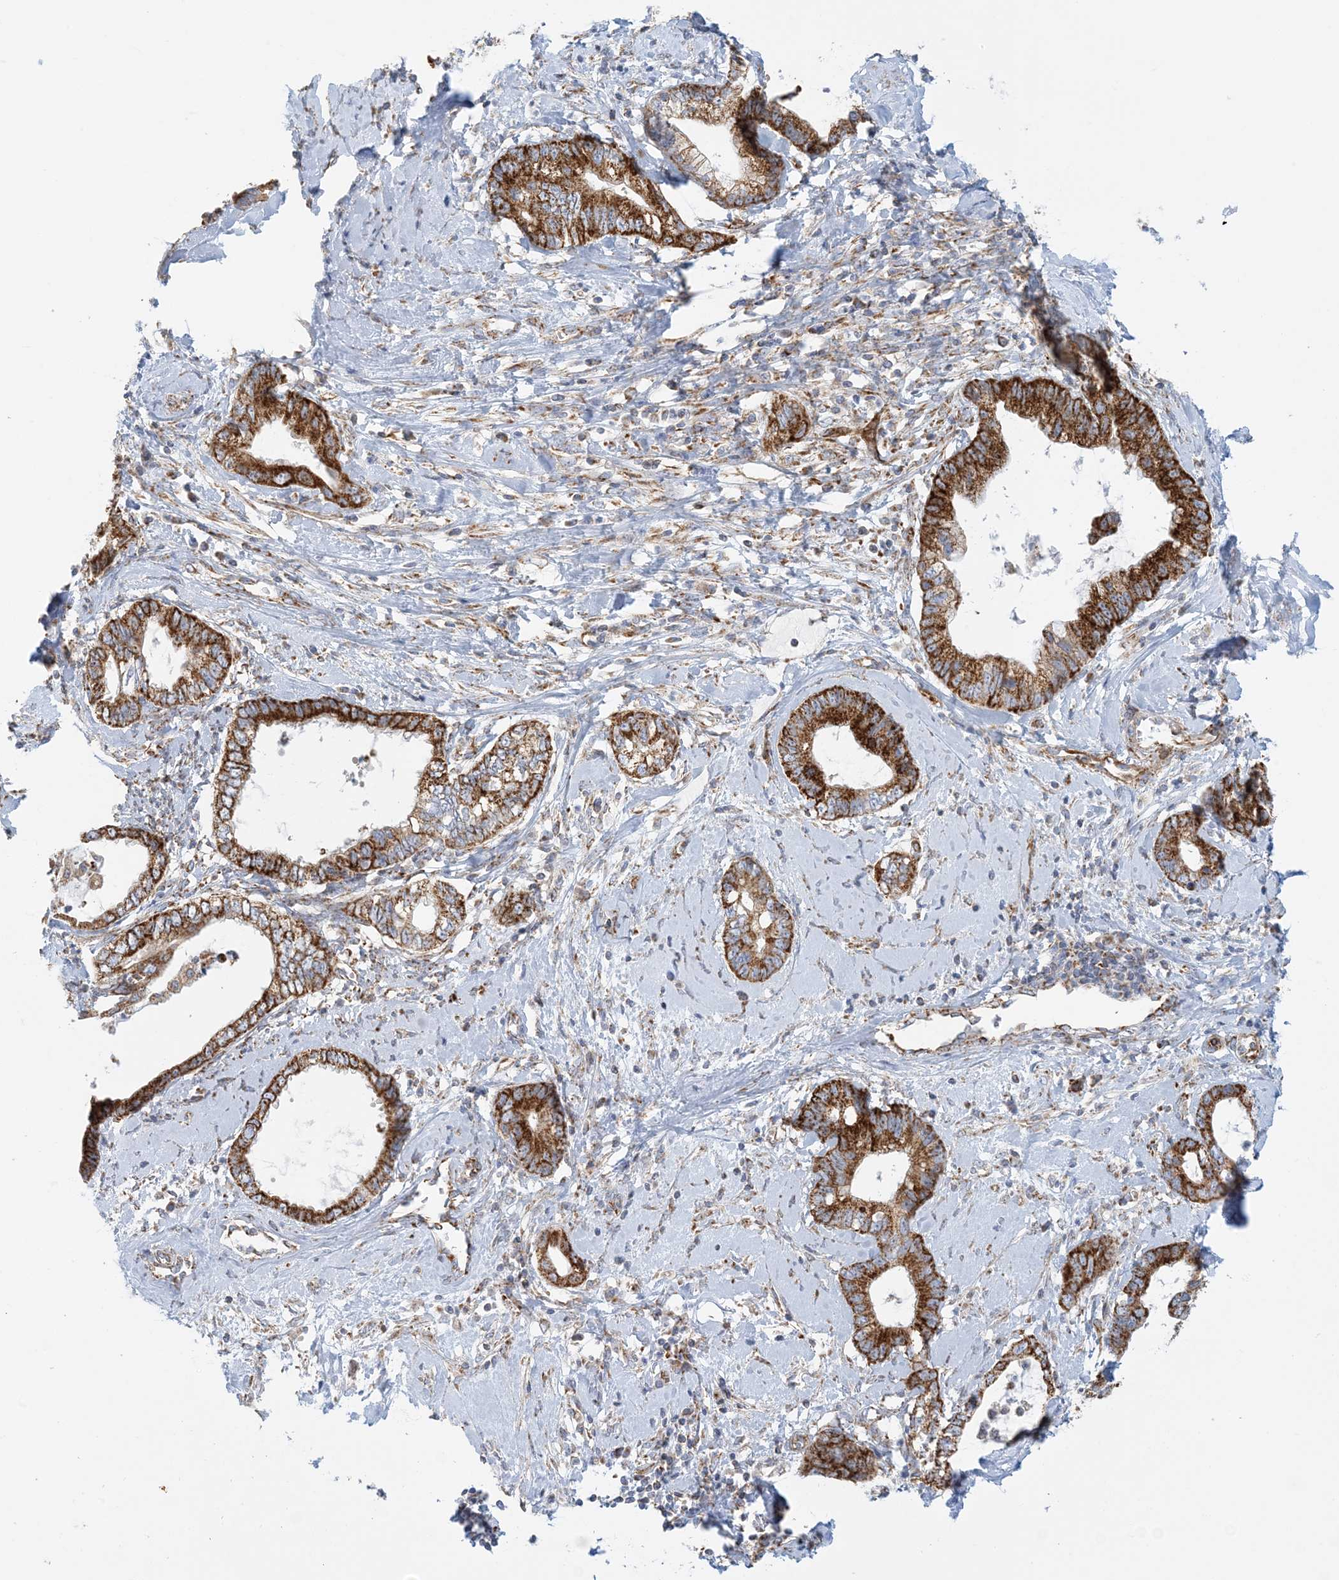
{"staining": {"intensity": "strong", "quantity": ">75%", "location": "cytoplasmic/membranous"}, "tissue": "cervical cancer", "cell_type": "Tumor cells", "image_type": "cancer", "snomed": [{"axis": "morphology", "description": "Adenocarcinoma, NOS"}, {"axis": "topography", "description": "Cervix"}], "caption": "IHC of human cervical cancer (adenocarcinoma) displays high levels of strong cytoplasmic/membranous expression in approximately >75% of tumor cells.", "gene": "COA3", "patient": {"sex": "female", "age": 44}}